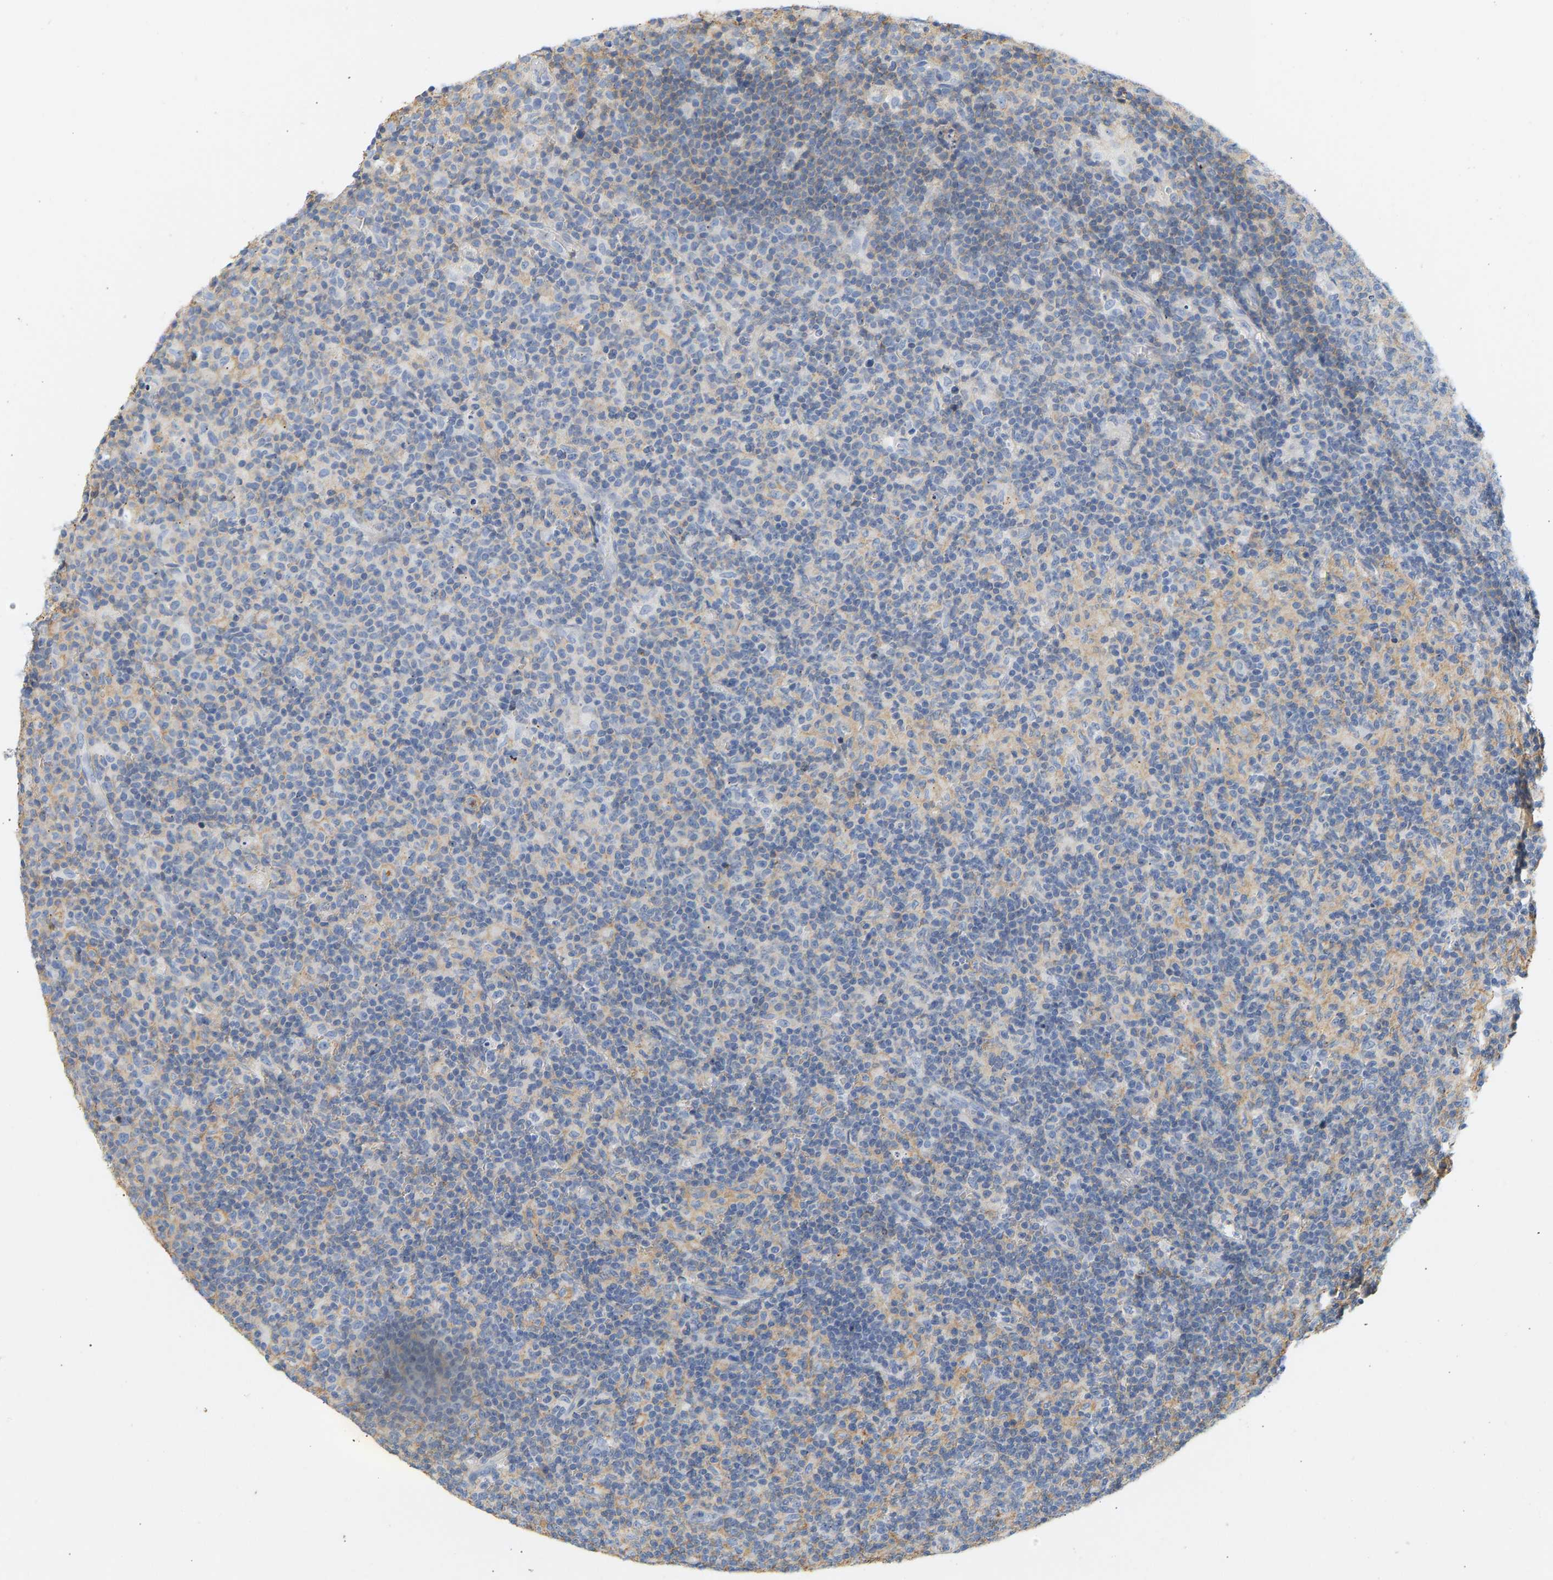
{"staining": {"intensity": "weak", "quantity": "<25%", "location": "cytoplasmic/membranous"}, "tissue": "lymph node", "cell_type": "Germinal center cells", "image_type": "normal", "snomed": [{"axis": "morphology", "description": "Normal tissue, NOS"}, {"axis": "morphology", "description": "Inflammation, NOS"}, {"axis": "topography", "description": "Lymph node"}], "caption": "Germinal center cells are negative for brown protein staining in unremarkable lymph node.", "gene": "BVES", "patient": {"sex": "male", "age": 55}}